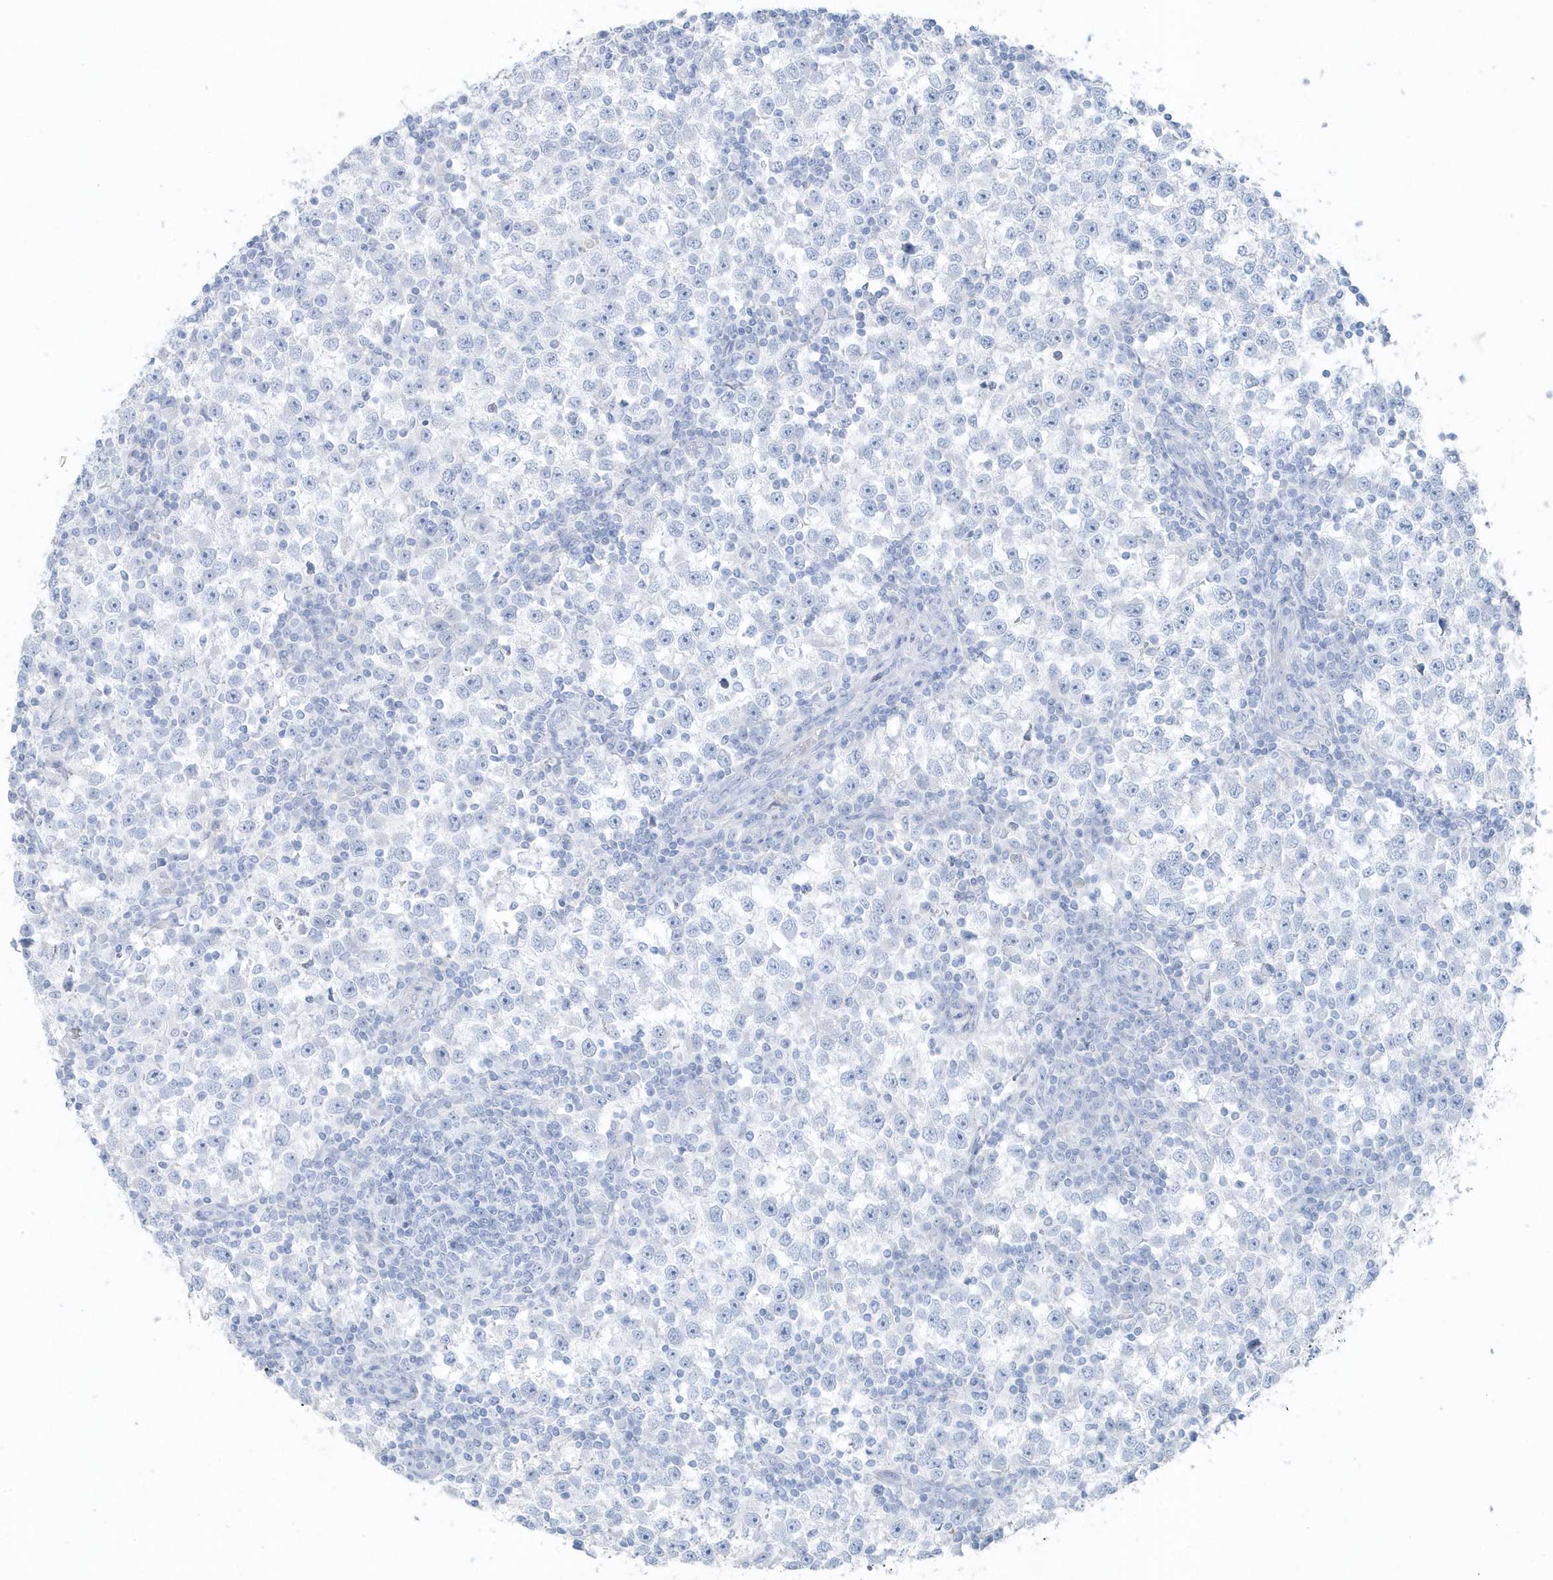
{"staining": {"intensity": "negative", "quantity": "none", "location": "none"}, "tissue": "testis cancer", "cell_type": "Tumor cells", "image_type": "cancer", "snomed": [{"axis": "morphology", "description": "Seminoma, NOS"}, {"axis": "topography", "description": "Testis"}], "caption": "This is an immunohistochemistry histopathology image of human testis cancer. There is no expression in tumor cells.", "gene": "FAM98A", "patient": {"sex": "male", "age": 65}}